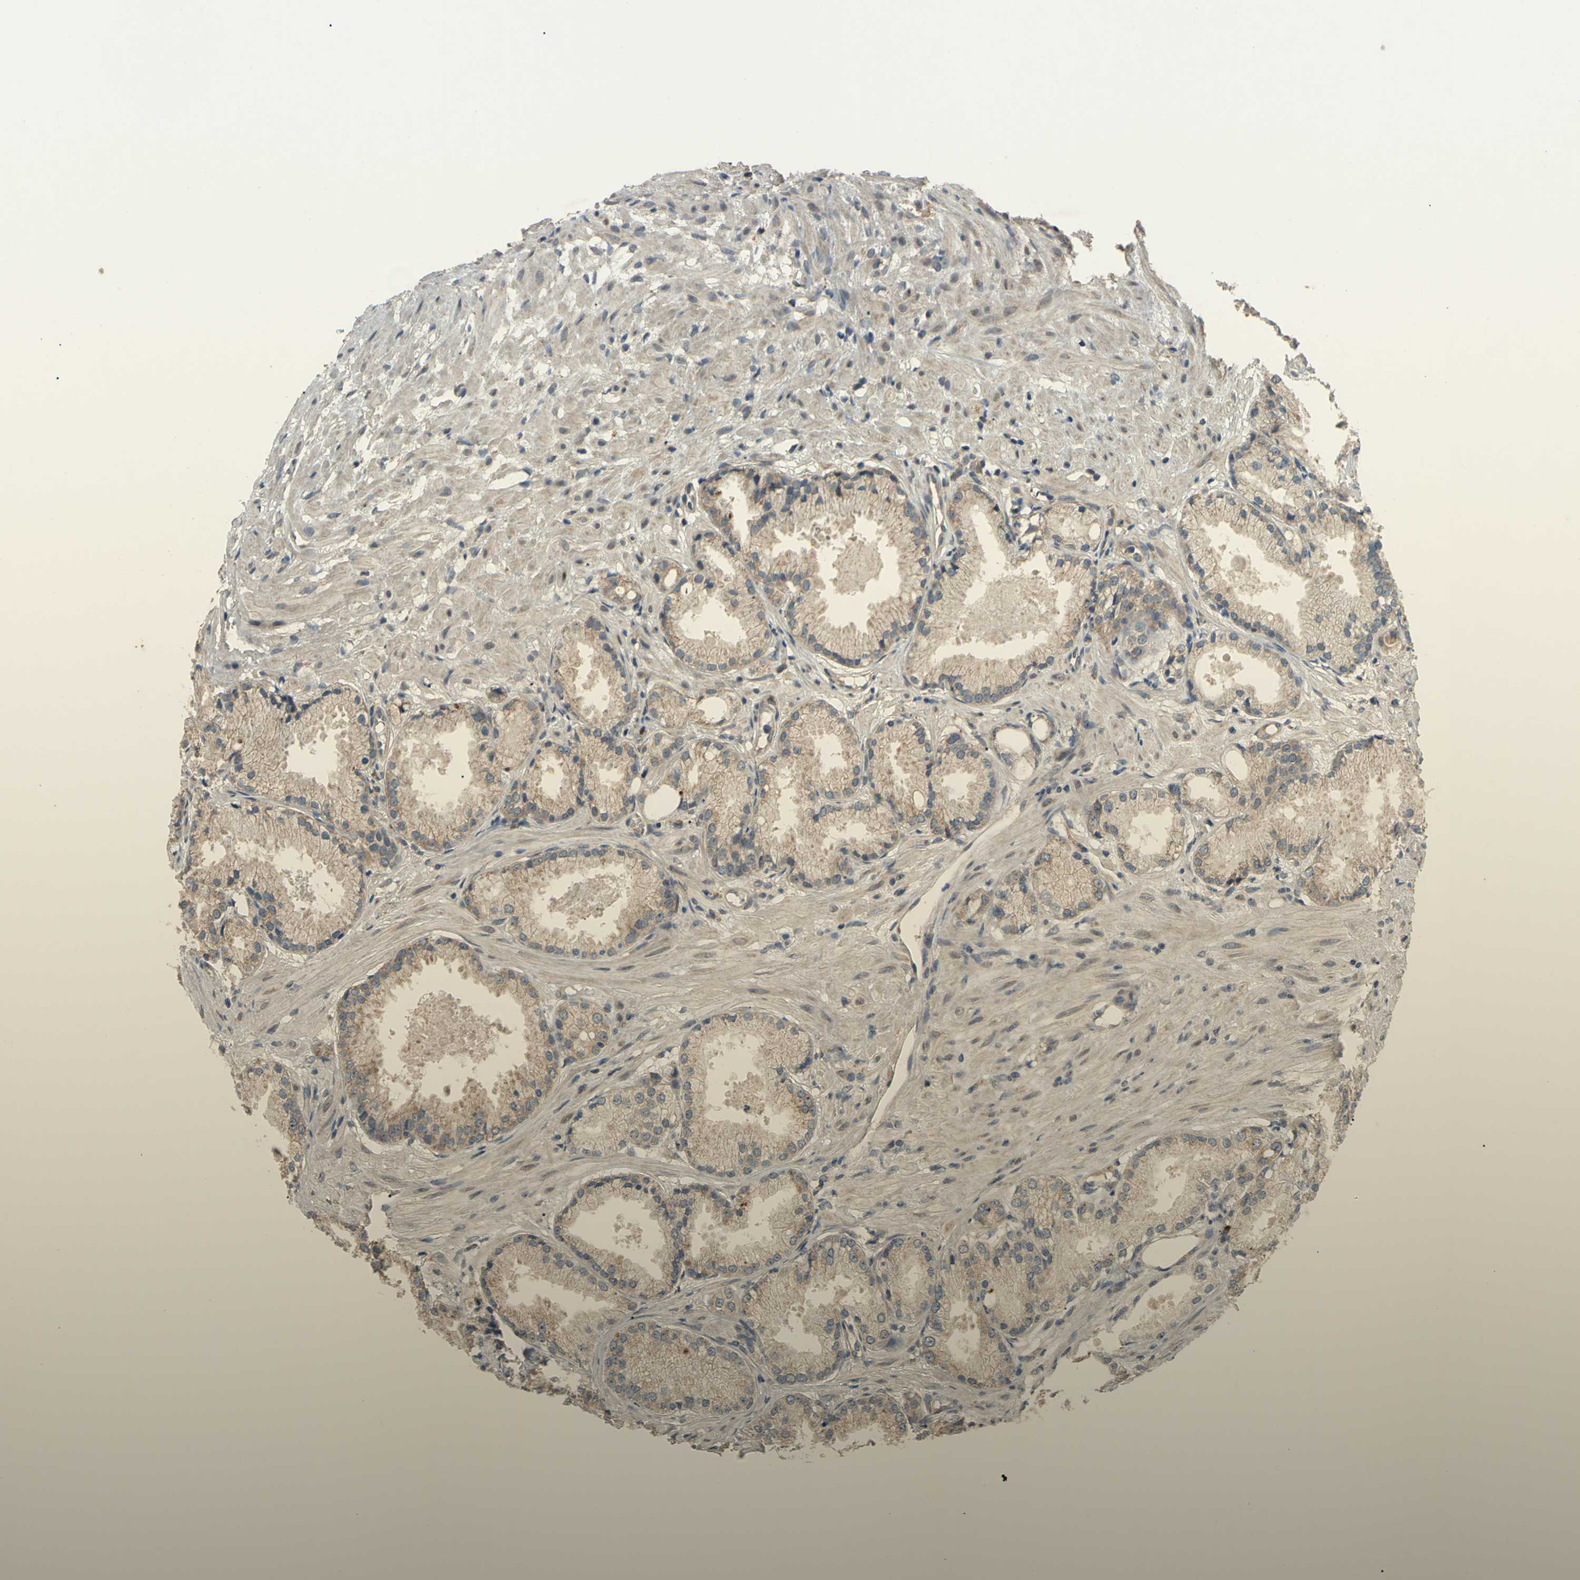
{"staining": {"intensity": "weak", "quantity": ">75%", "location": "cytoplasmic/membranous"}, "tissue": "prostate cancer", "cell_type": "Tumor cells", "image_type": "cancer", "snomed": [{"axis": "morphology", "description": "Adenocarcinoma, Low grade"}, {"axis": "topography", "description": "Prostate"}], "caption": "Protein staining by immunohistochemistry exhibits weak cytoplasmic/membranous staining in approximately >75% of tumor cells in prostate cancer.", "gene": "CD164", "patient": {"sex": "male", "age": 72}}